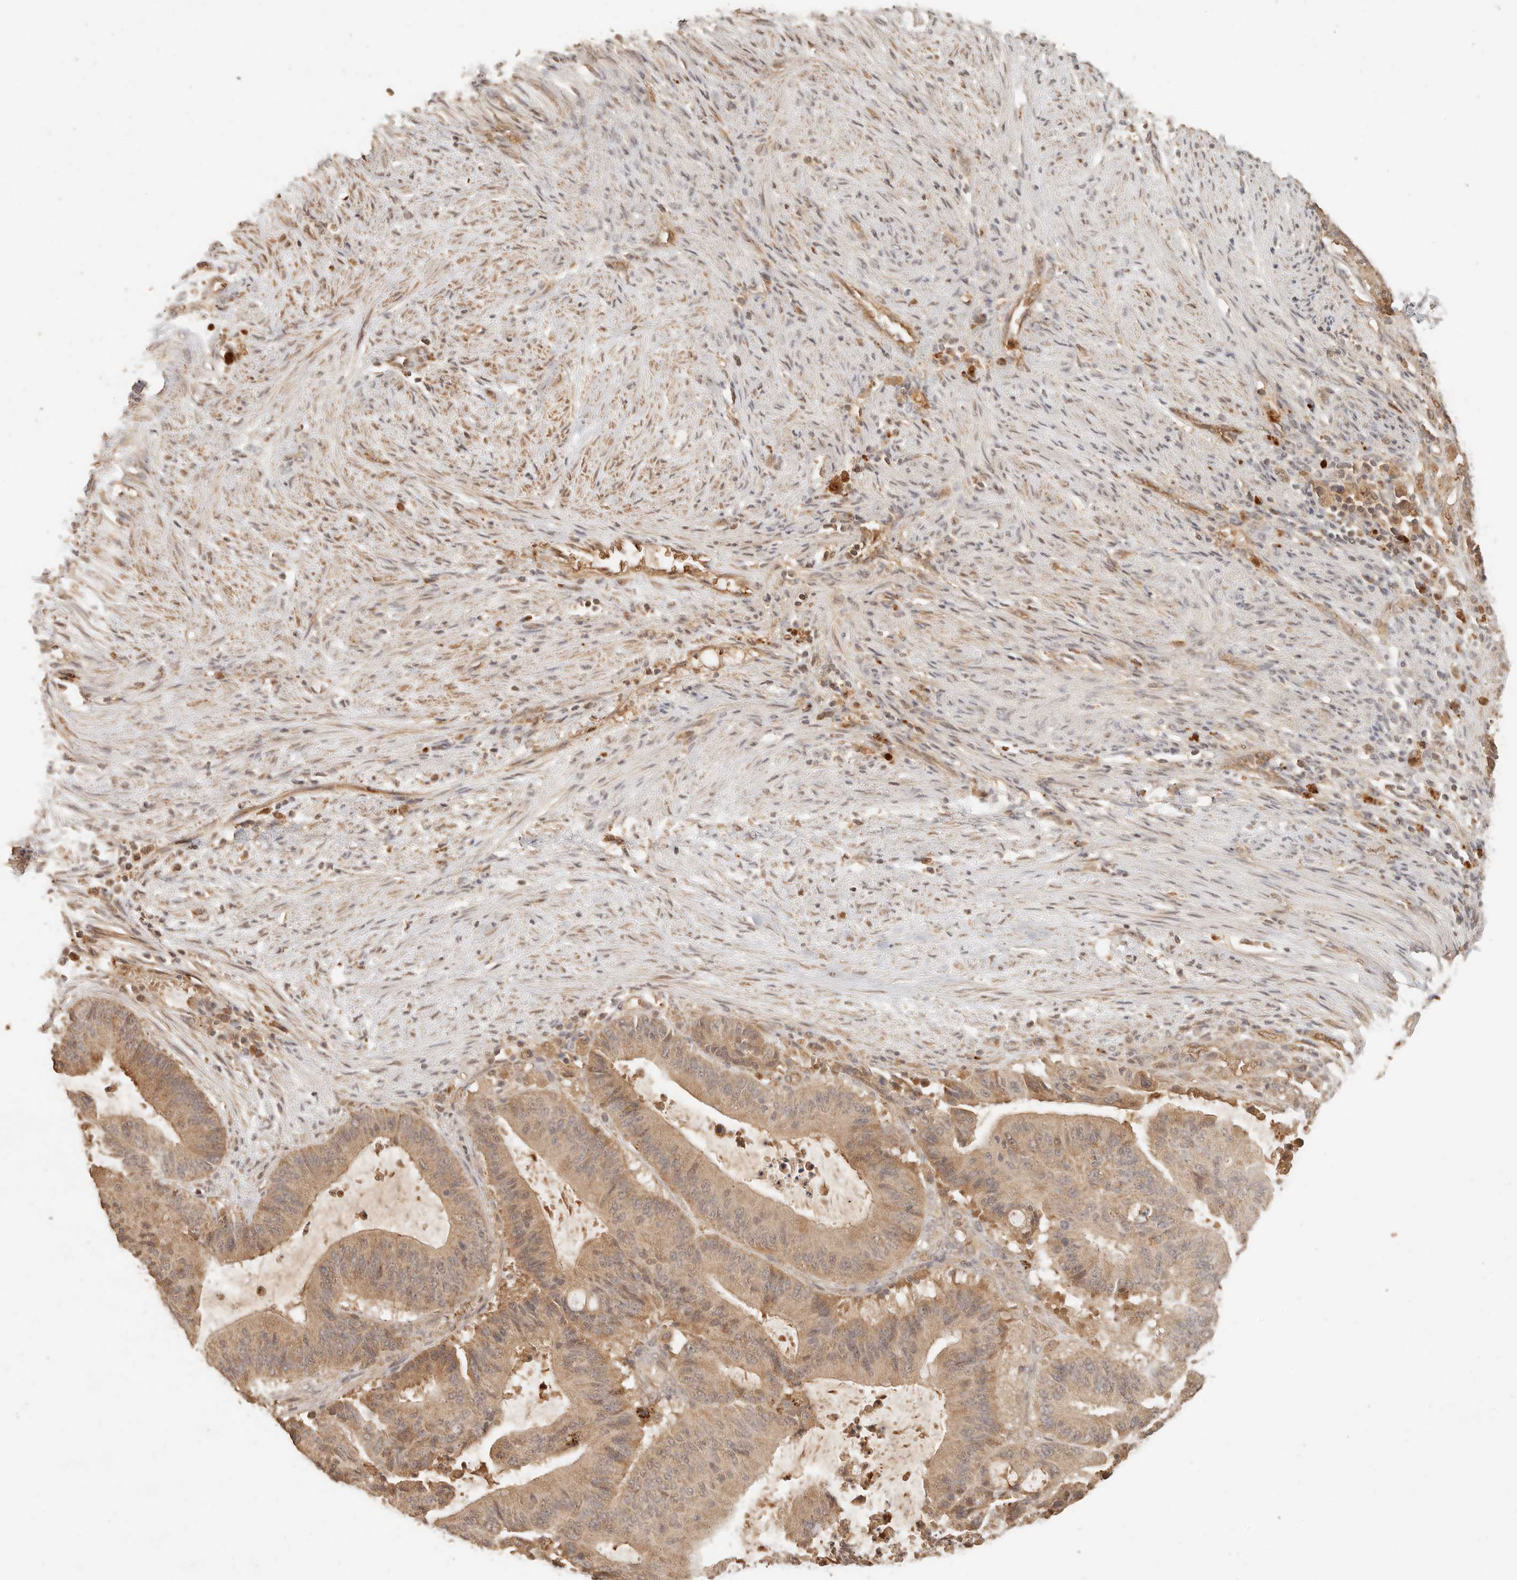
{"staining": {"intensity": "moderate", "quantity": ">75%", "location": "cytoplasmic/membranous"}, "tissue": "liver cancer", "cell_type": "Tumor cells", "image_type": "cancer", "snomed": [{"axis": "morphology", "description": "Normal tissue, NOS"}, {"axis": "morphology", "description": "Cholangiocarcinoma"}, {"axis": "topography", "description": "Liver"}, {"axis": "topography", "description": "Peripheral nerve tissue"}], "caption": "The histopathology image exhibits a brown stain indicating the presence of a protein in the cytoplasmic/membranous of tumor cells in liver cancer (cholangiocarcinoma).", "gene": "INTS11", "patient": {"sex": "female", "age": 73}}